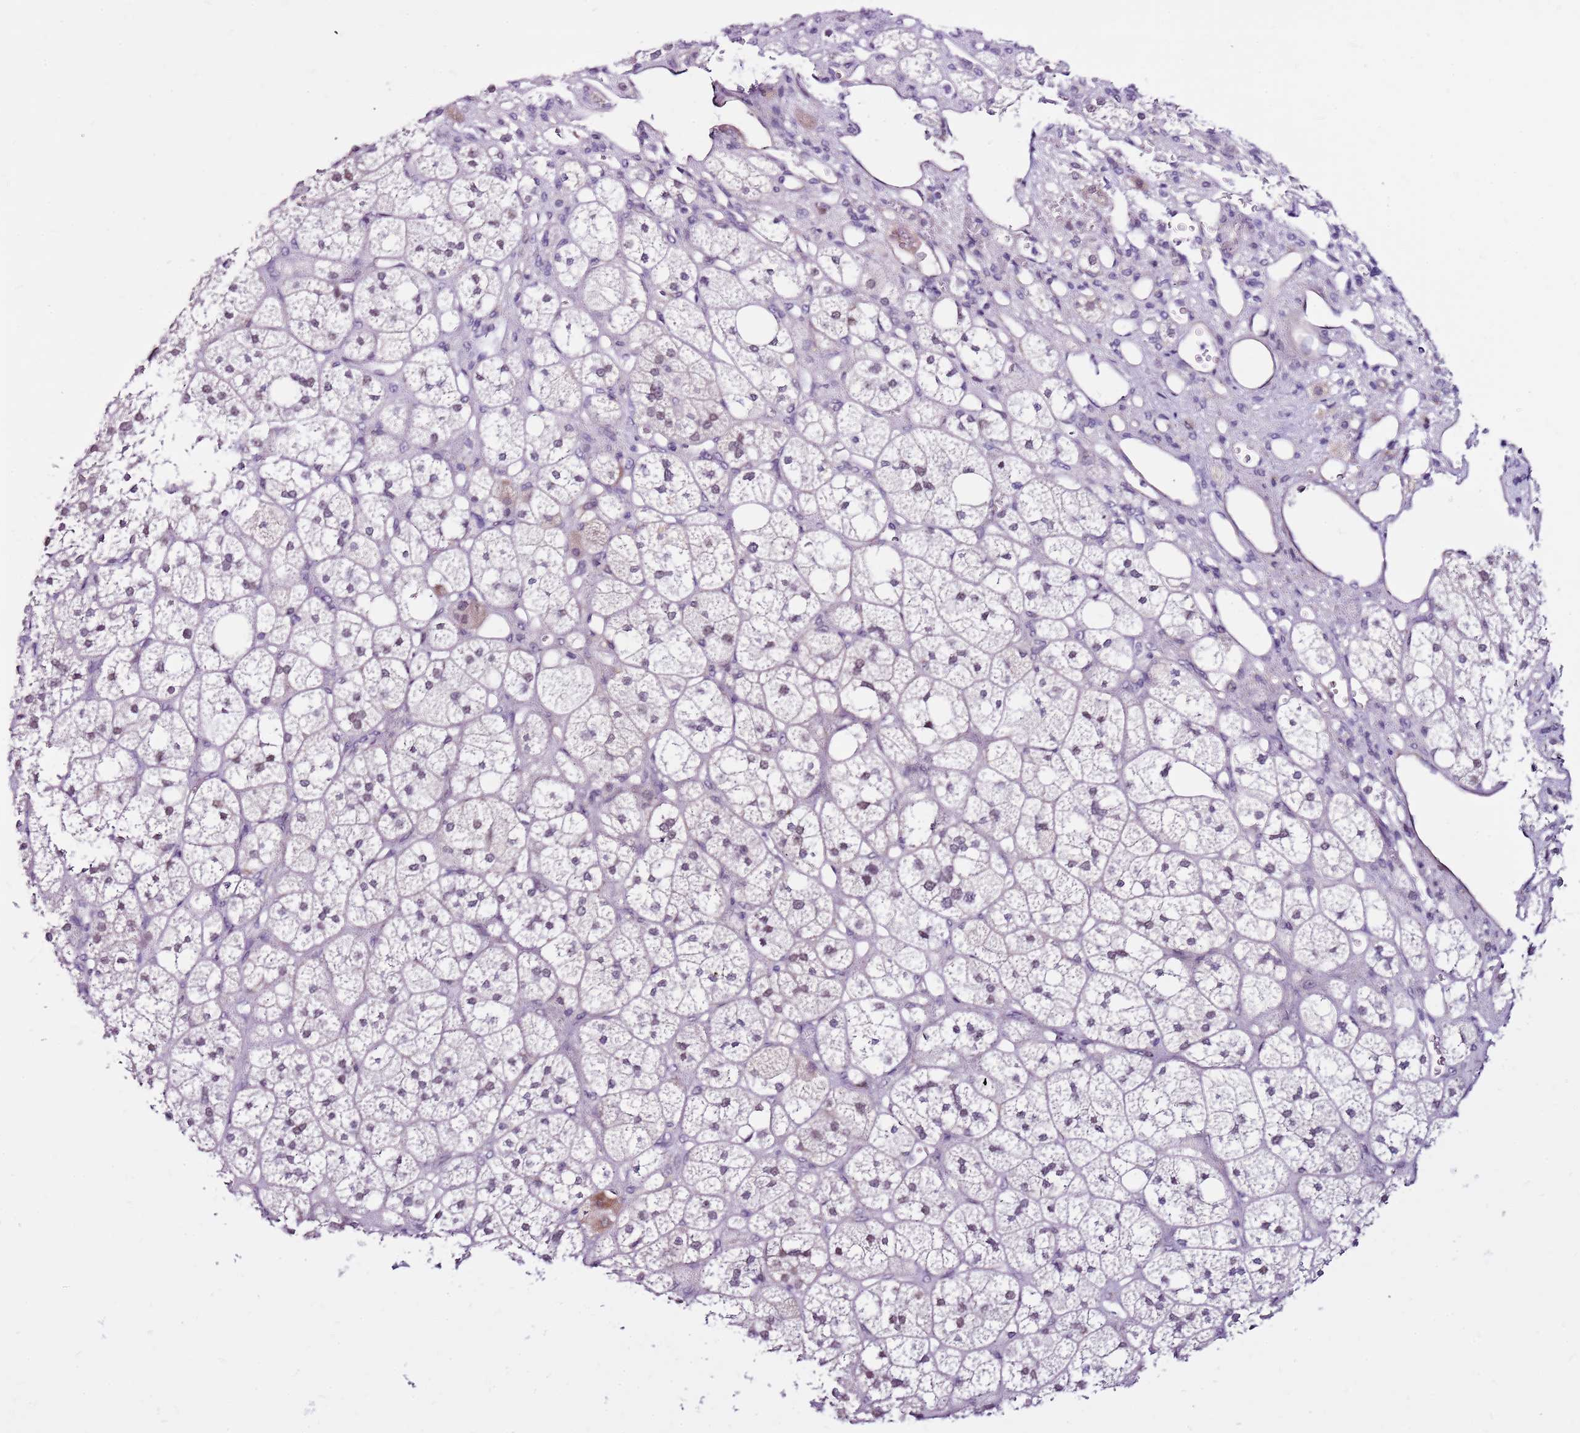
{"staining": {"intensity": "moderate", "quantity": "<25%", "location": "nuclear"}, "tissue": "adrenal gland", "cell_type": "Glandular cells", "image_type": "normal", "snomed": [{"axis": "morphology", "description": "Normal tissue, NOS"}, {"axis": "topography", "description": "Adrenal gland"}], "caption": "Moderate nuclear protein positivity is present in about <25% of glandular cells in adrenal gland. The staining is performed using DAB brown chromogen to label protein expression. The nuclei are counter-stained blue using hematoxylin.", "gene": "POLE3", "patient": {"sex": "male", "age": 61}}